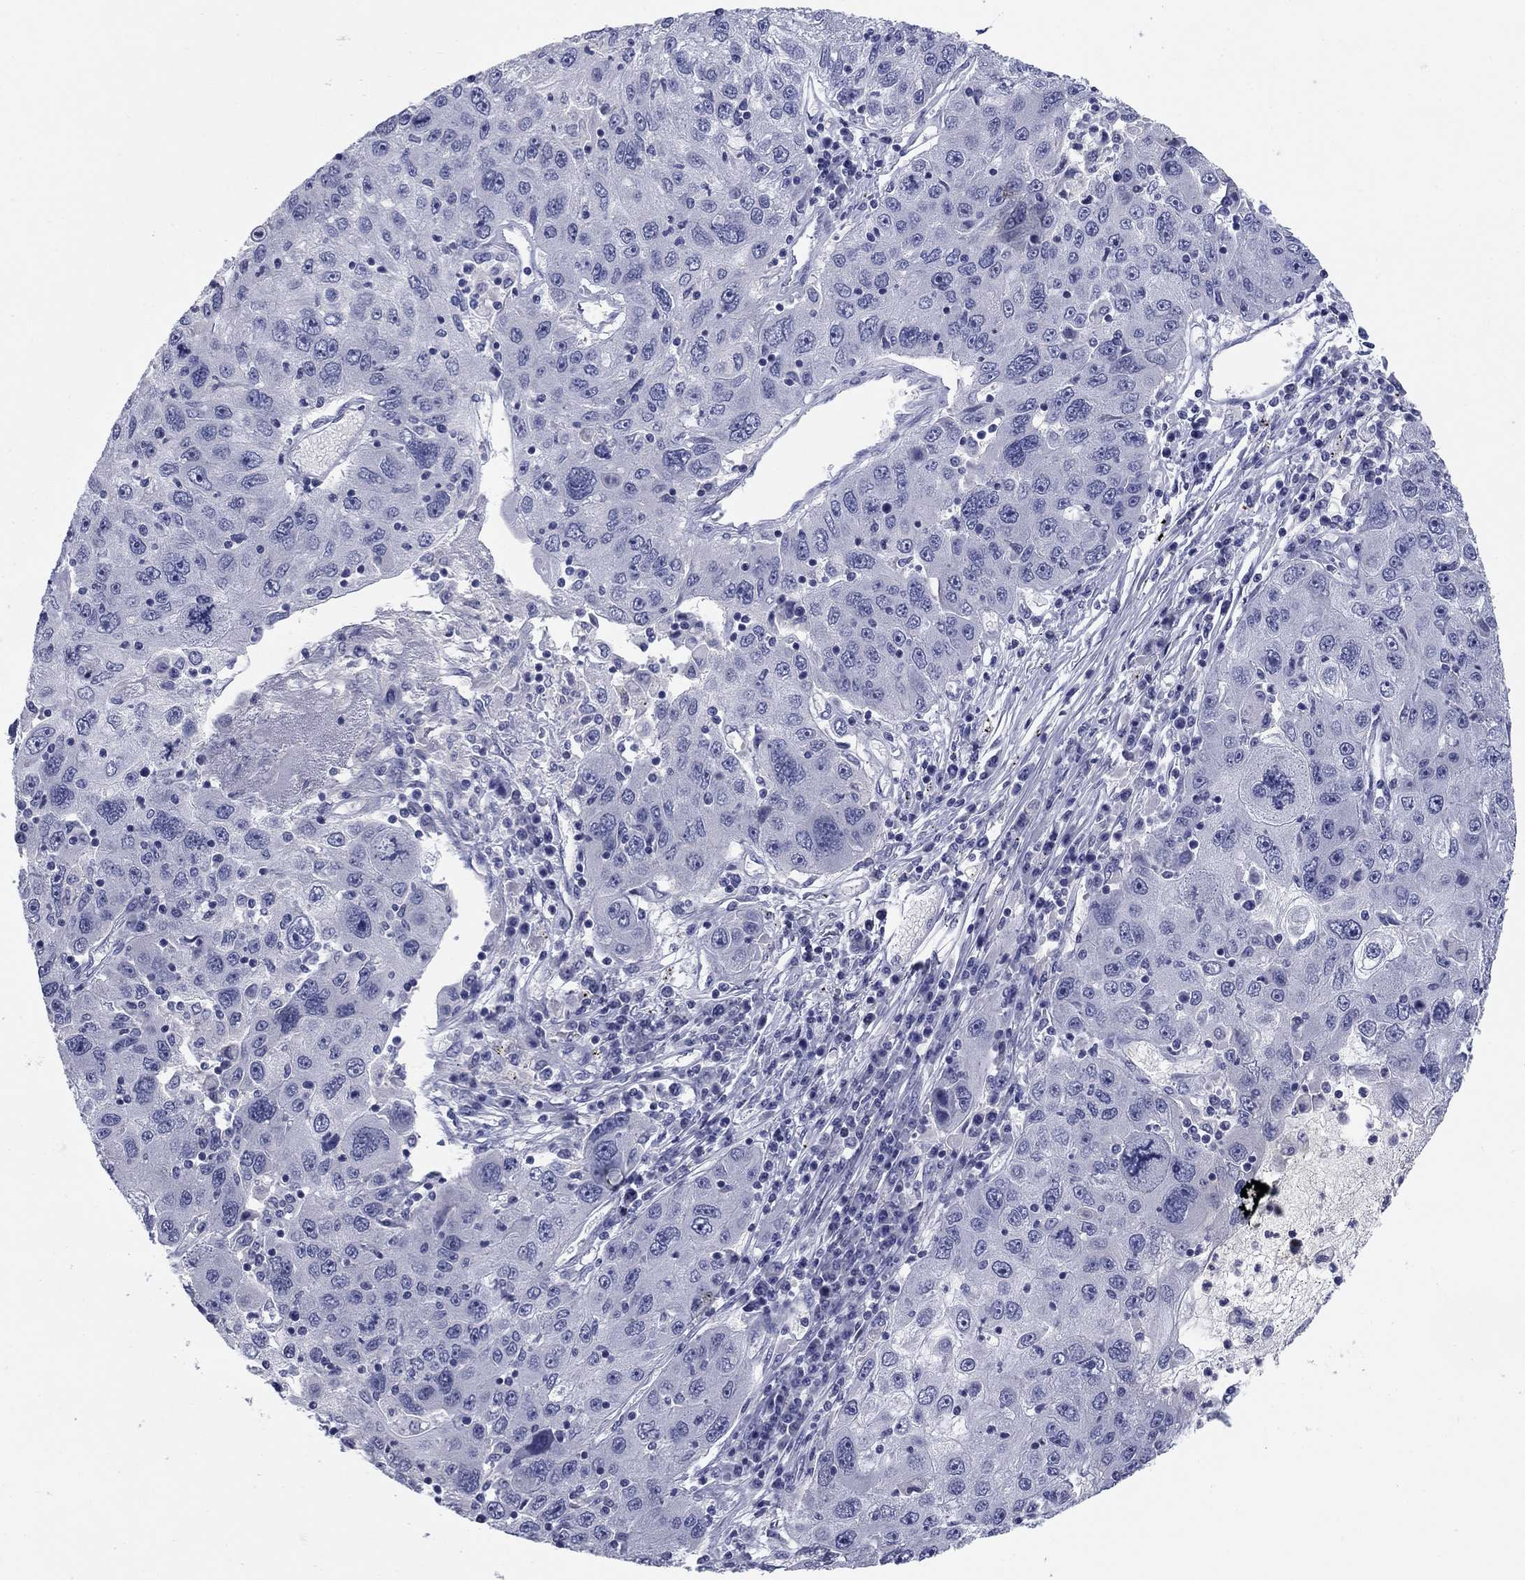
{"staining": {"intensity": "negative", "quantity": "none", "location": "none"}, "tissue": "stomach cancer", "cell_type": "Tumor cells", "image_type": "cancer", "snomed": [{"axis": "morphology", "description": "Adenocarcinoma, NOS"}, {"axis": "topography", "description": "Stomach"}], "caption": "DAB (3,3'-diaminobenzidine) immunohistochemical staining of stomach adenocarcinoma displays no significant positivity in tumor cells.", "gene": "KCNH1", "patient": {"sex": "male", "age": 56}}